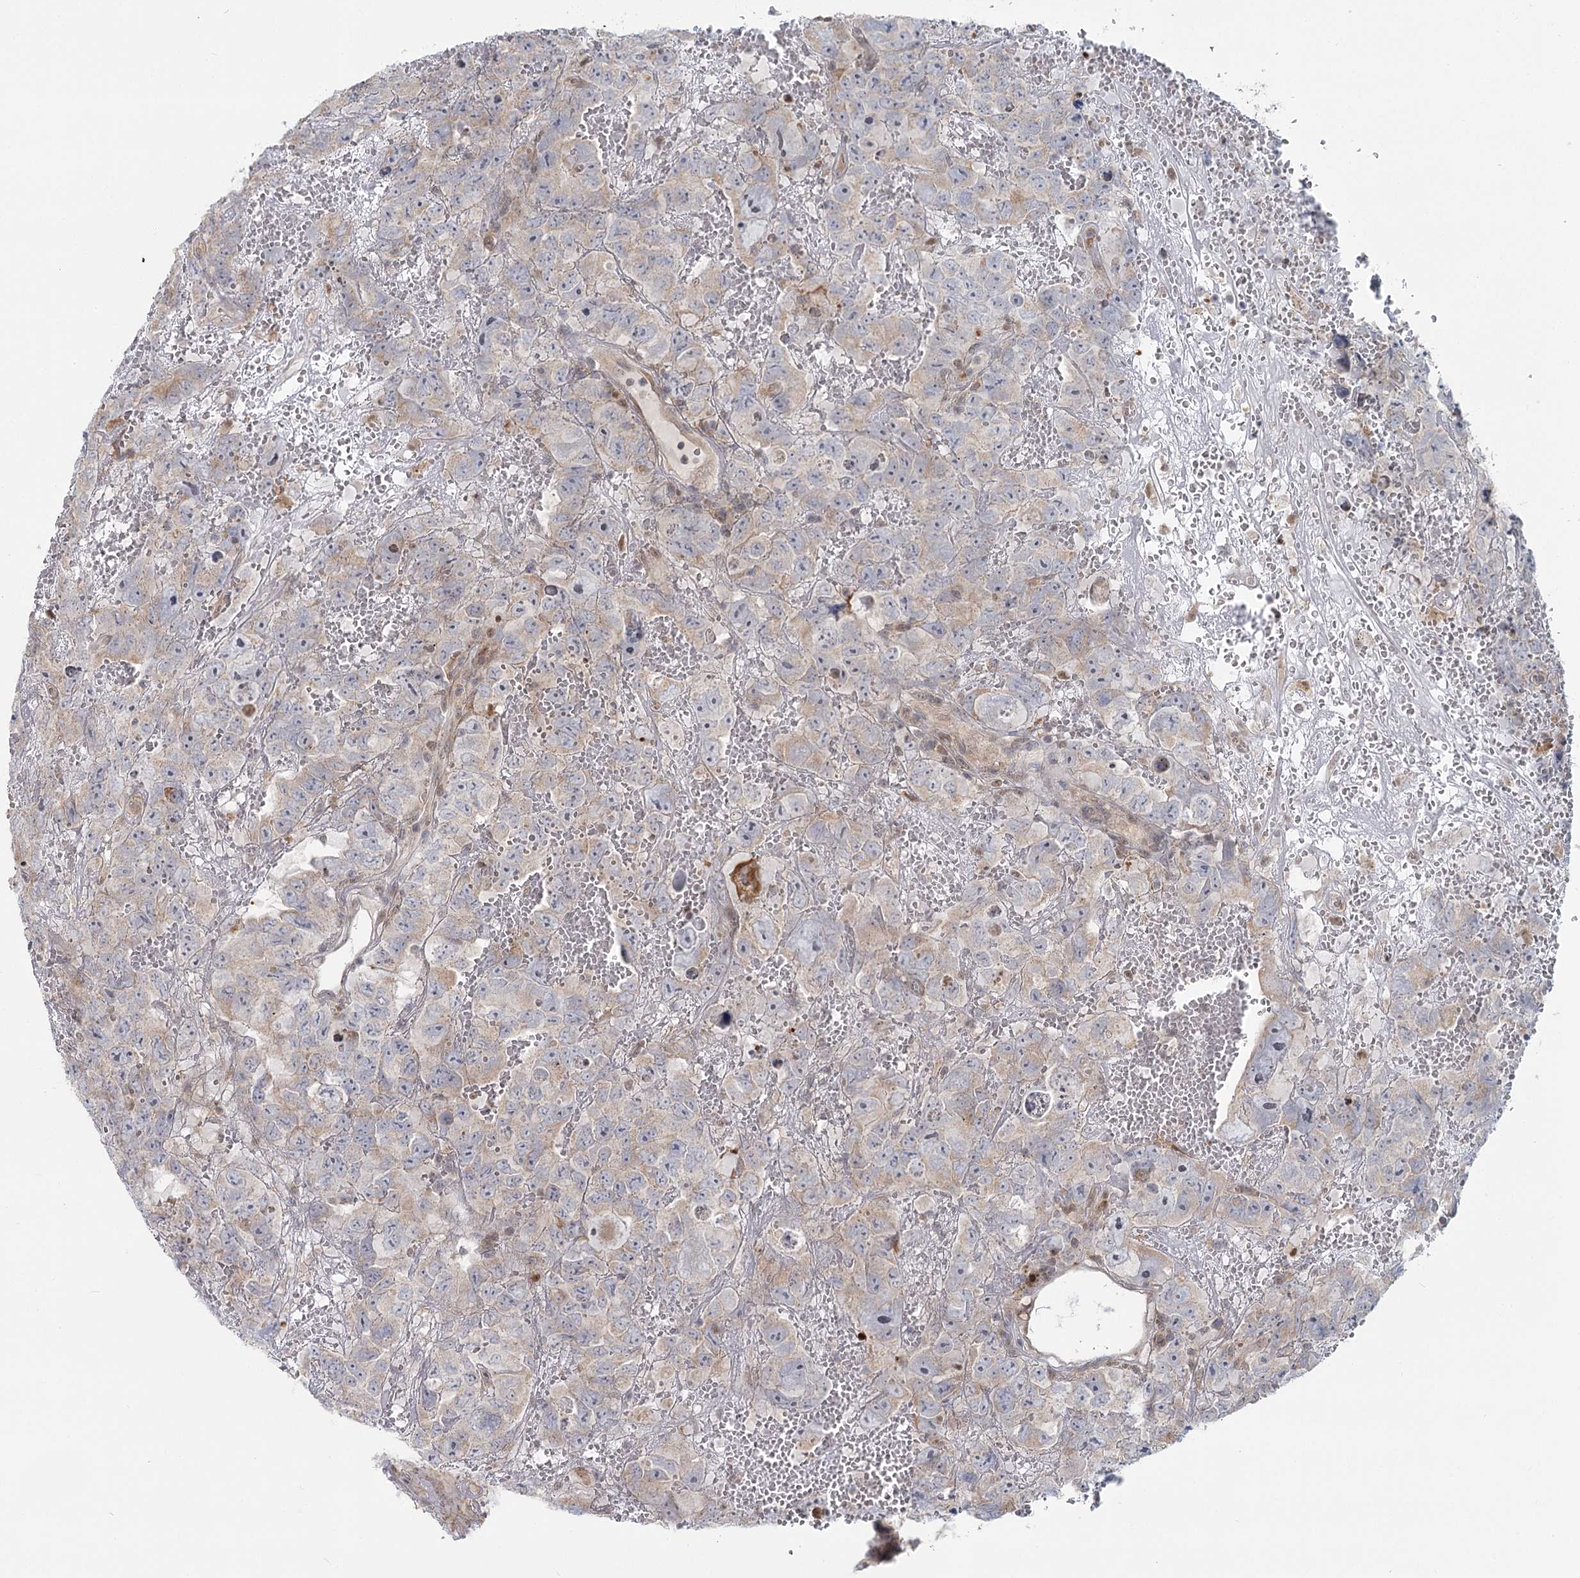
{"staining": {"intensity": "weak", "quantity": "<25%", "location": "cytoplasmic/membranous"}, "tissue": "testis cancer", "cell_type": "Tumor cells", "image_type": "cancer", "snomed": [{"axis": "morphology", "description": "Carcinoma, Embryonal, NOS"}, {"axis": "topography", "description": "Testis"}], "caption": "This is a micrograph of immunohistochemistry staining of testis embryonal carcinoma, which shows no expression in tumor cells. The staining was performed using DAB (3,3'-diaminobenzidine) to visualize the protein expression in brown, while the nuclei were stained in blue with hematoxylin (Magnification: 20x).", "gene": "THNSL1", "patient": {"sex": "male", "age": 45}}